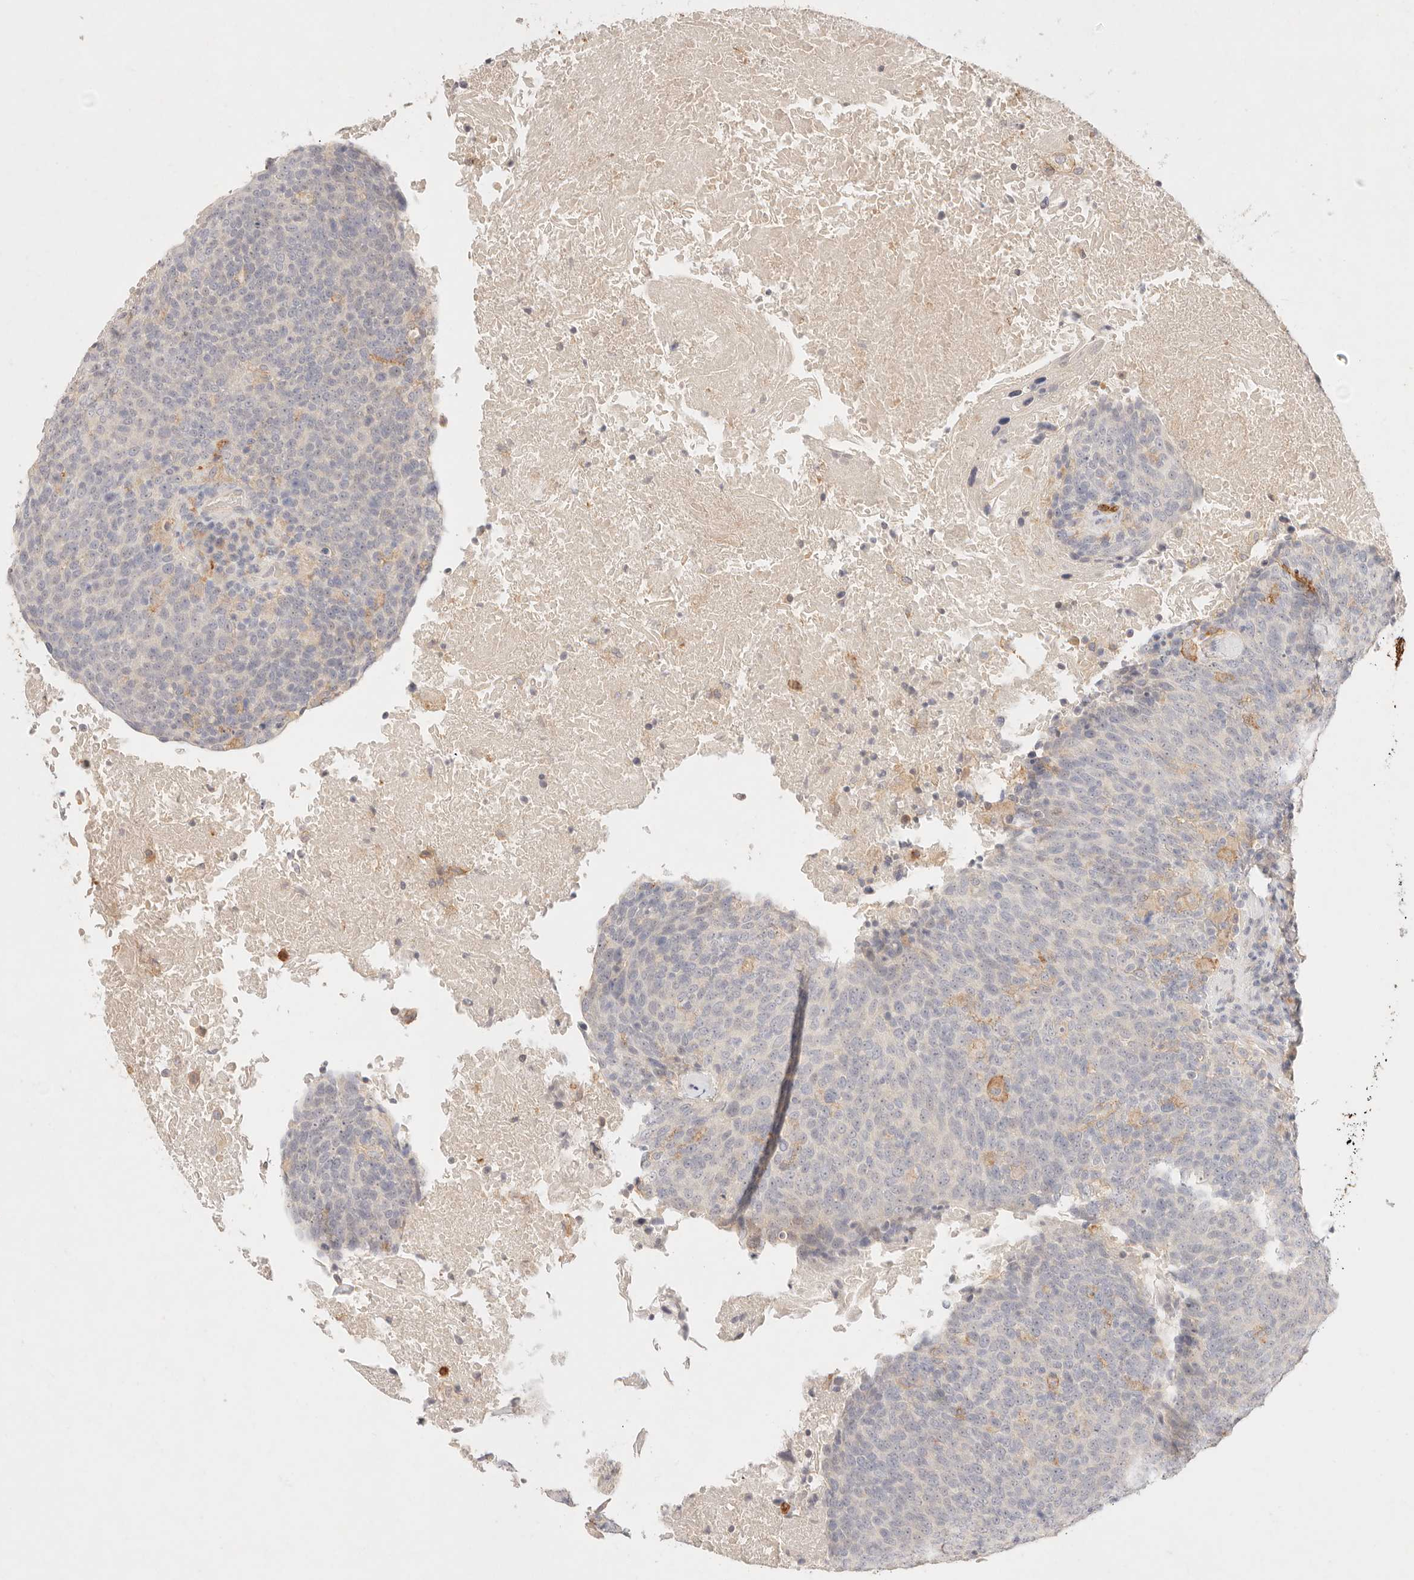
{"staining": {"intensity": "negative", "quantity": "none", "location": "none"}, "tissue": "head and neck cancer", "cell_type": "Tumor cells", "image_type": "cancer", "snomed": [{"axis": "morphology", "description": "Squamous cell carcinoma, NOS"}, {"axis": "morphology", "description": "Squamous cell carcinoma, metastatic, NOS"}, {"axis": "topography", "description": "Lymph node"}, {"axis": "topography", "description": "Head-Neck"}], "caption": "A micrograph of head and neck cancer stained for a protein shows no brown staining in tumor cells. (DAB immunohistochemistry, high magnification).", "gene": "GPR84", "patient": {"sex": "male", "age": 62}}